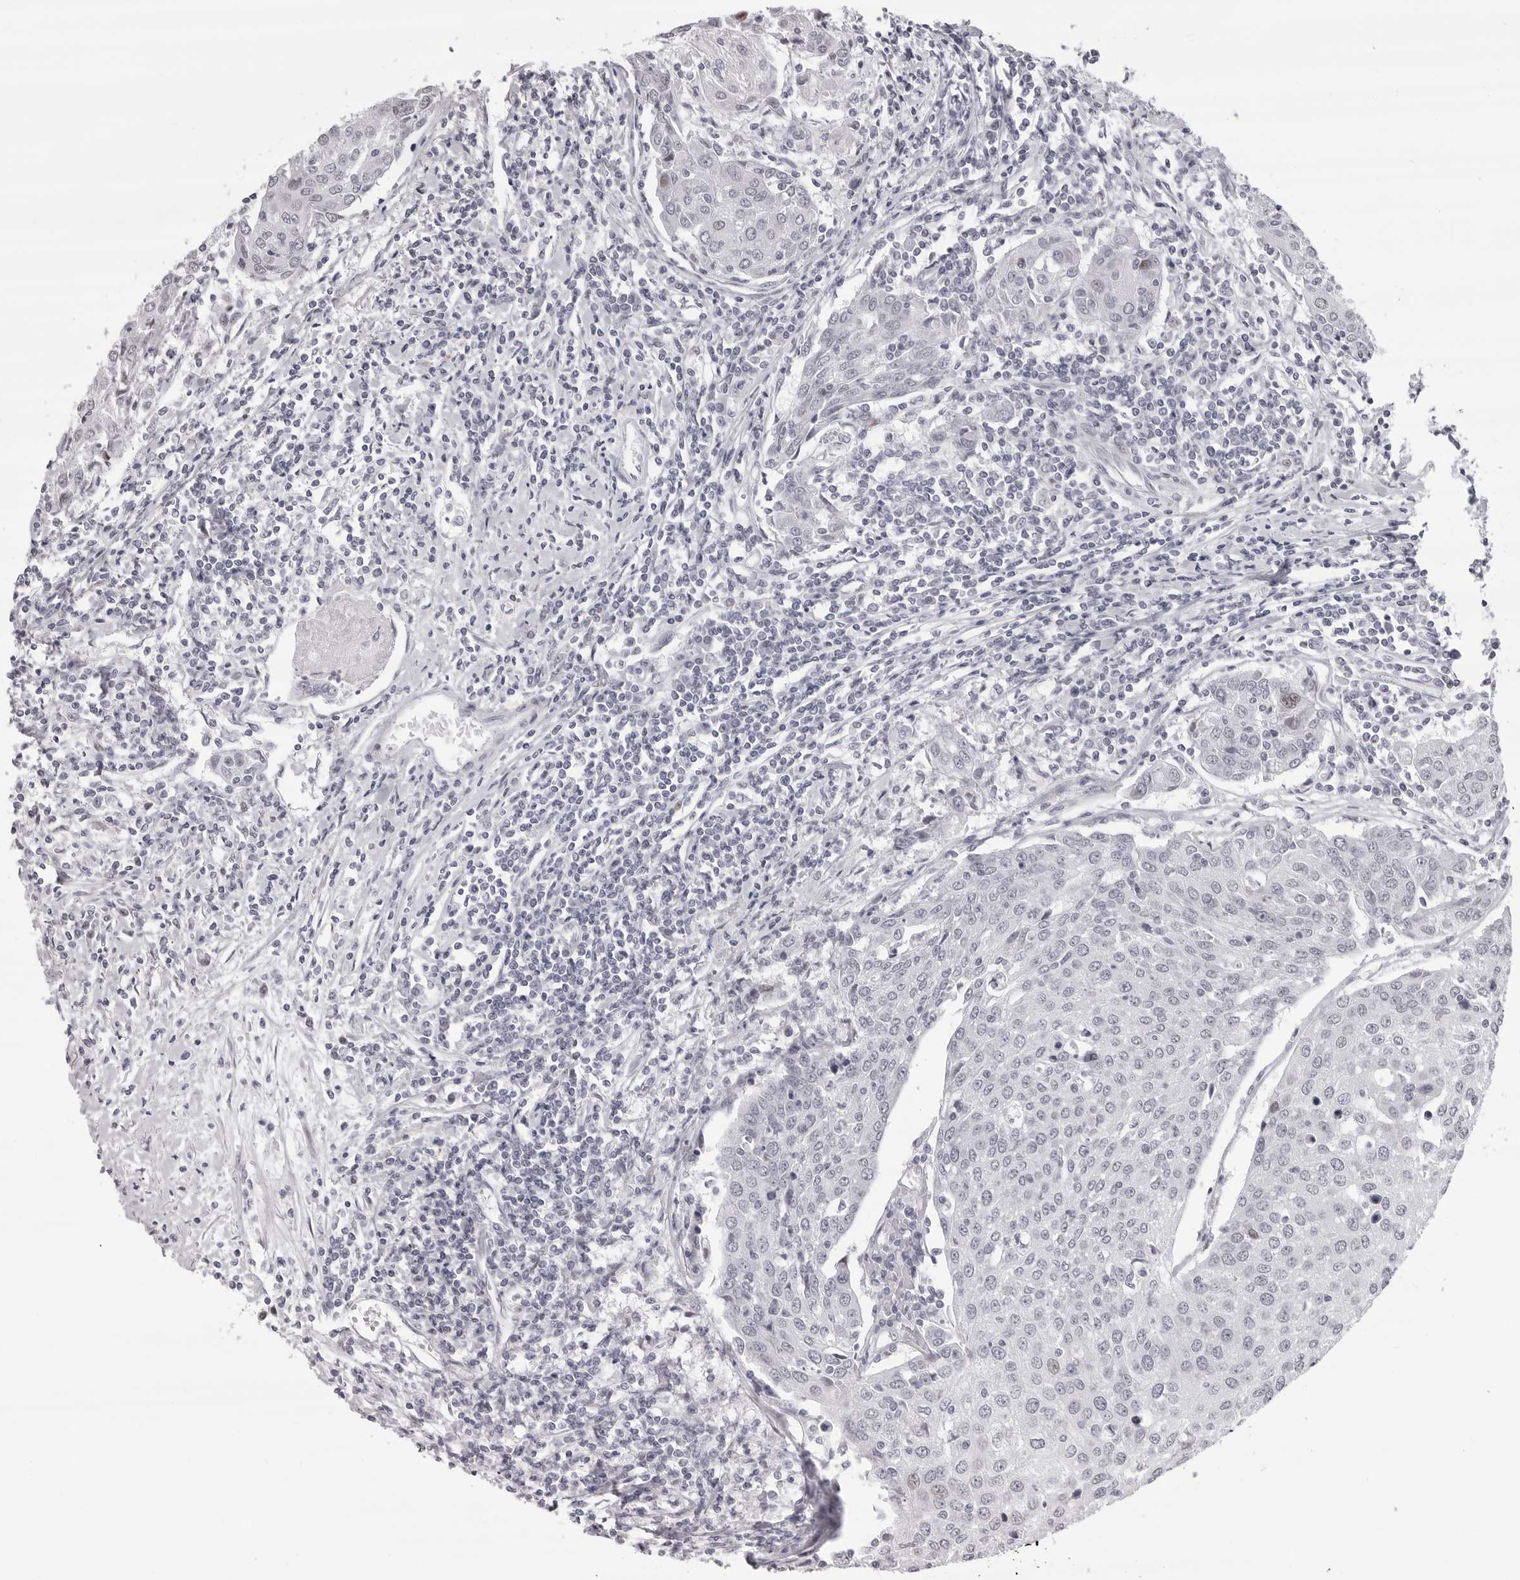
{"staining": {"intensity": "negative", "quantity": "none", "location": "none"}, "tissue": "urothelial cancer", "cell_type": "Tumor cells", "image_type": "cancer", "snomed": [{"axis": "morphology", "description": "Urothelial carcinoma, High grade"}, {"axis": "topography", "description": "Urinary bladder"}], "caption": "There is no significant staining in tumor cells of high-grade urothelial carcinoma. Nuclei are stained in blue.", "gene": "PHF3", "patient": {"sex": "female", "age": 85}}